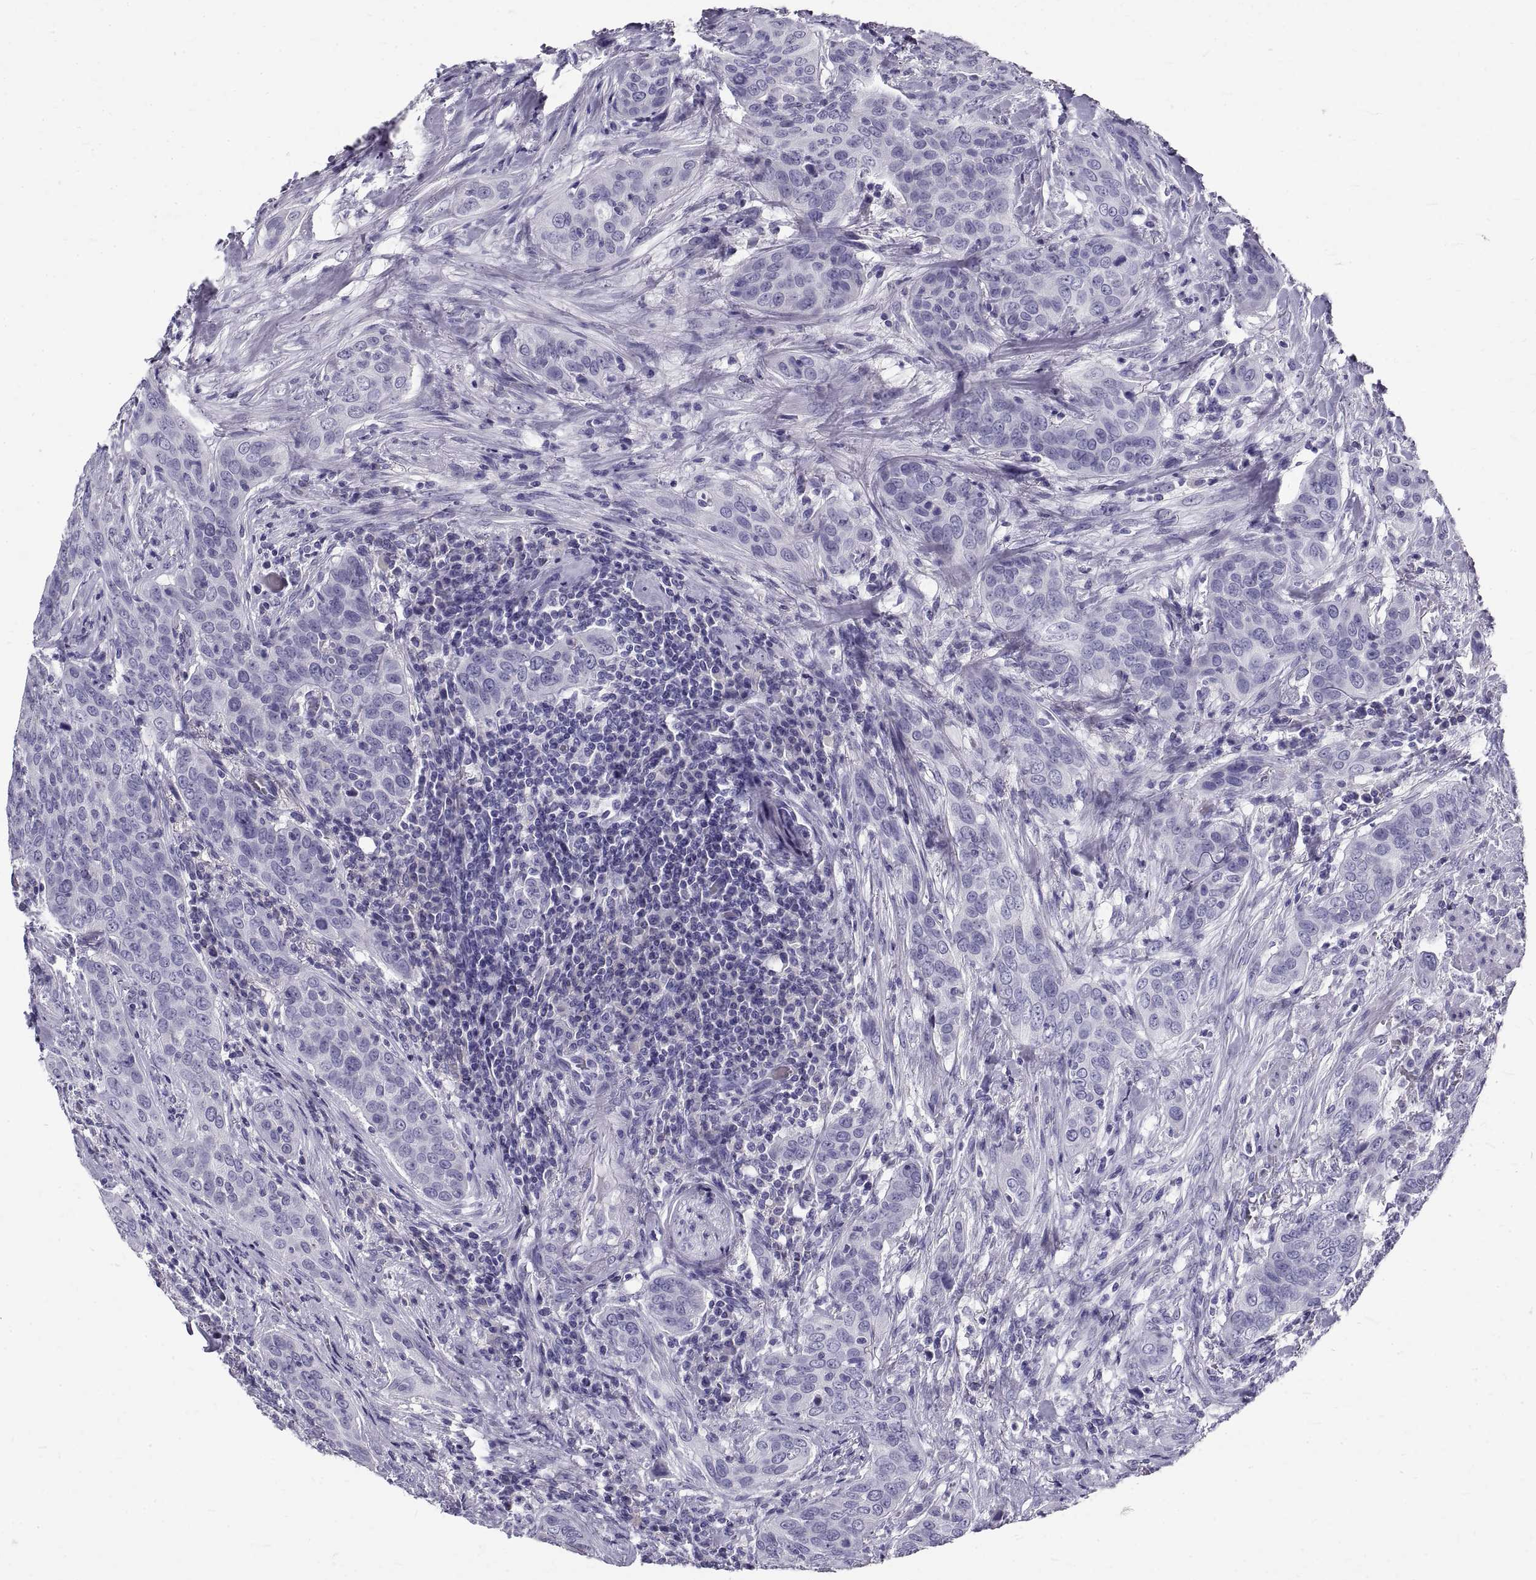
{"staining": {"intensity": "negative", "quantity": "none", "location": "none"}, "tissue": "urothelial cancer", "cell_type": "Tumor cells", "image_type": "cancer", "snomed": [{"axis": "morphology", "description": "Urothelial carcinoma, High grade"}, {"axis": "topography", "description": "Urinary bladder"}], "caption": "DAB (3,3'-diaminobenzidine) immunohistochemical staining of human urothelial cancer shows no significant expression in tumor cells. The staining is performed using DAB brown chromogen with nuclei counter-stained in using hematoxylin.", "gene": "GNG12", "patient": {"sex": "male", "age": 82}}